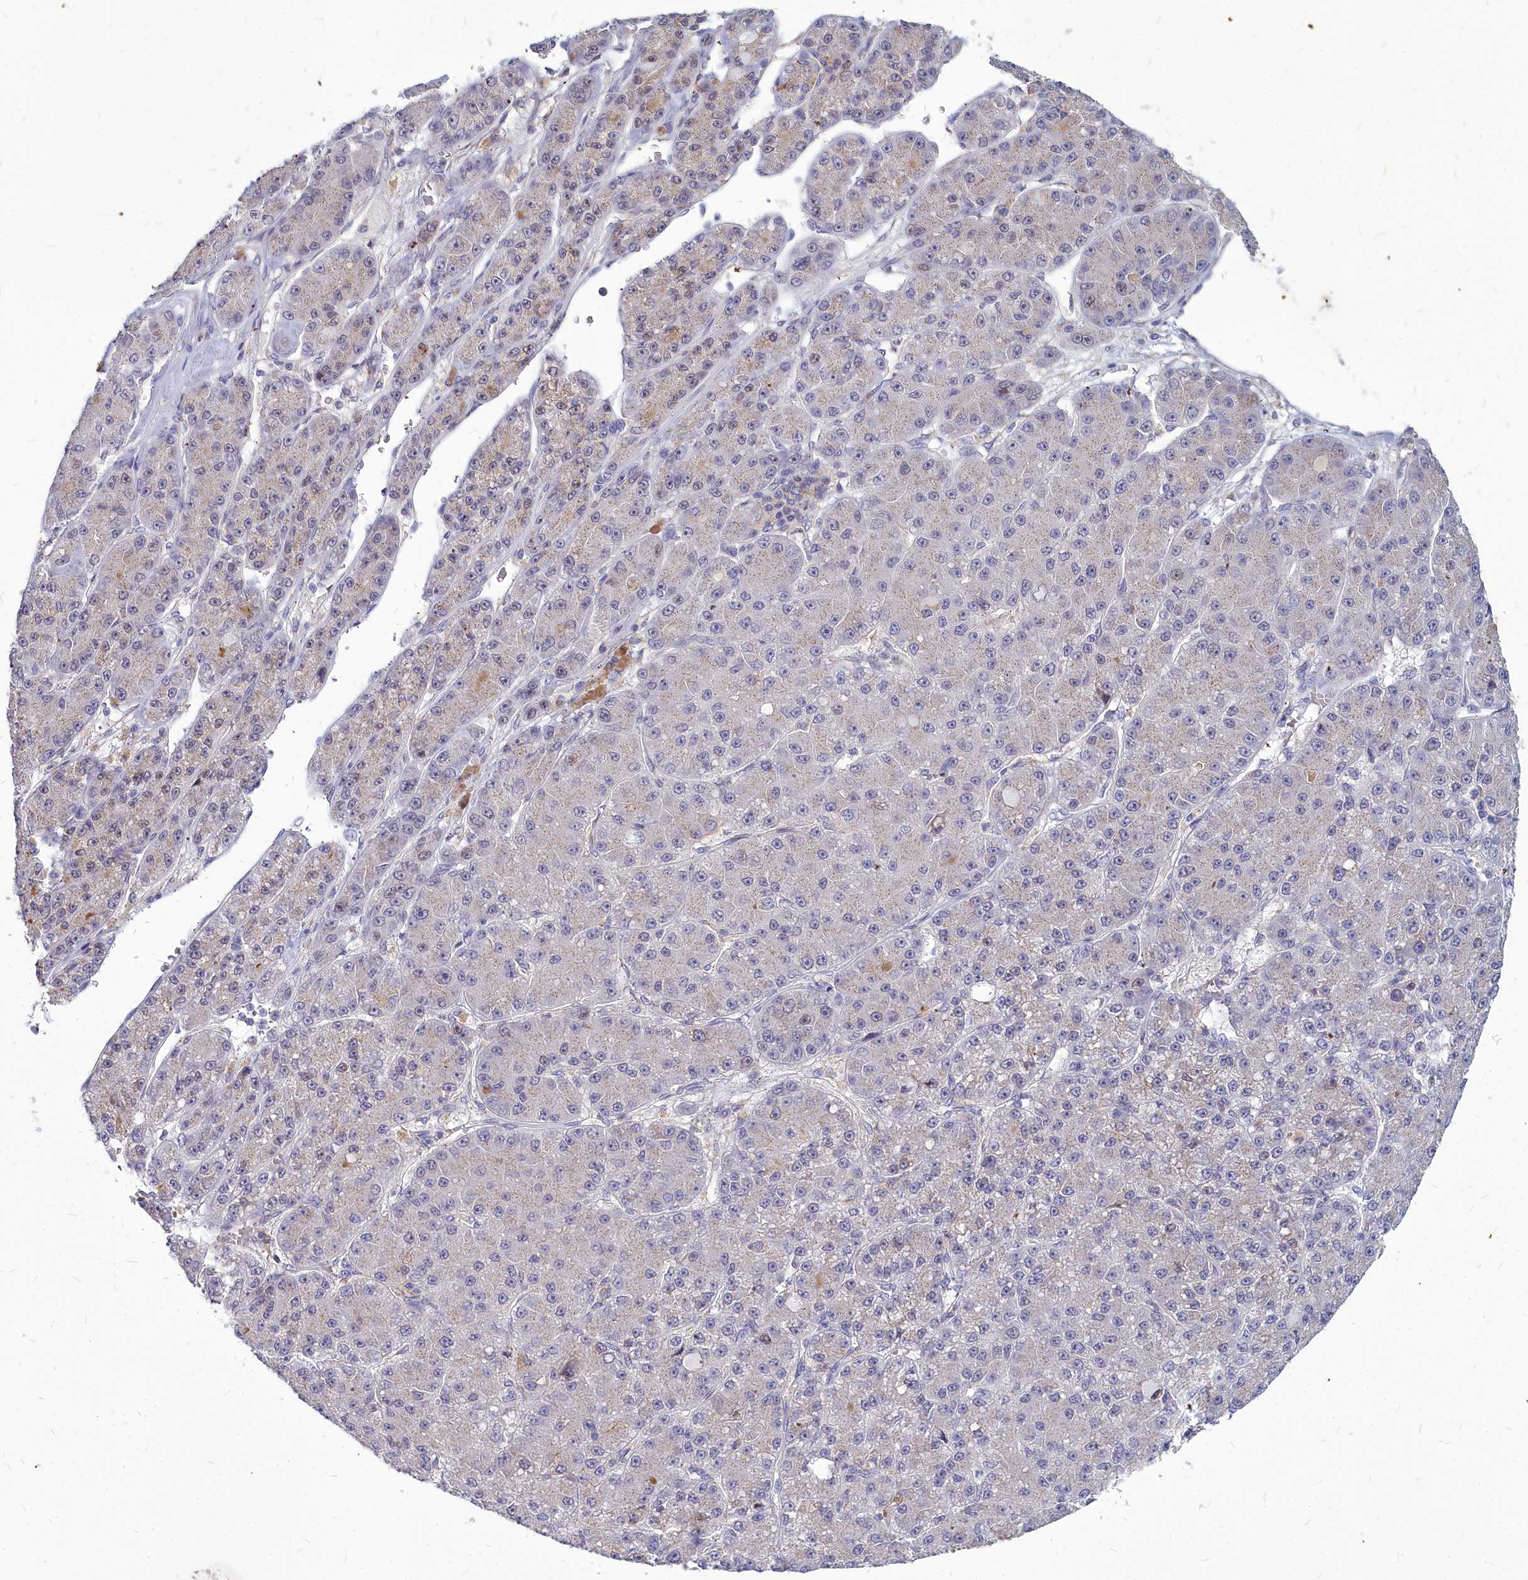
{"staining": {"intensity": "weak", "quantity": "<25%", "location": "cytoplasmic/membranous"}, "tissue": "liver cancer", "cell_type": "Tumor cells", "image_type": "cancer", "snomed": [{"axis": "morphology", "description": "Carcinoma, Hepatocellular, NOS"}, {"axis": "topography", "description": "Liver"}], "caption": "Image shows no significant protein positivity in tumor cells of liver hepatocellular carcinoma. The staining is performed using DAB (3,3'-diaminobenzidine) brown chromogen with nuclei counter-stained in using hematoxylin.", "gene": "NOXA1", "patient": {"sex": "male", "age": 67}}